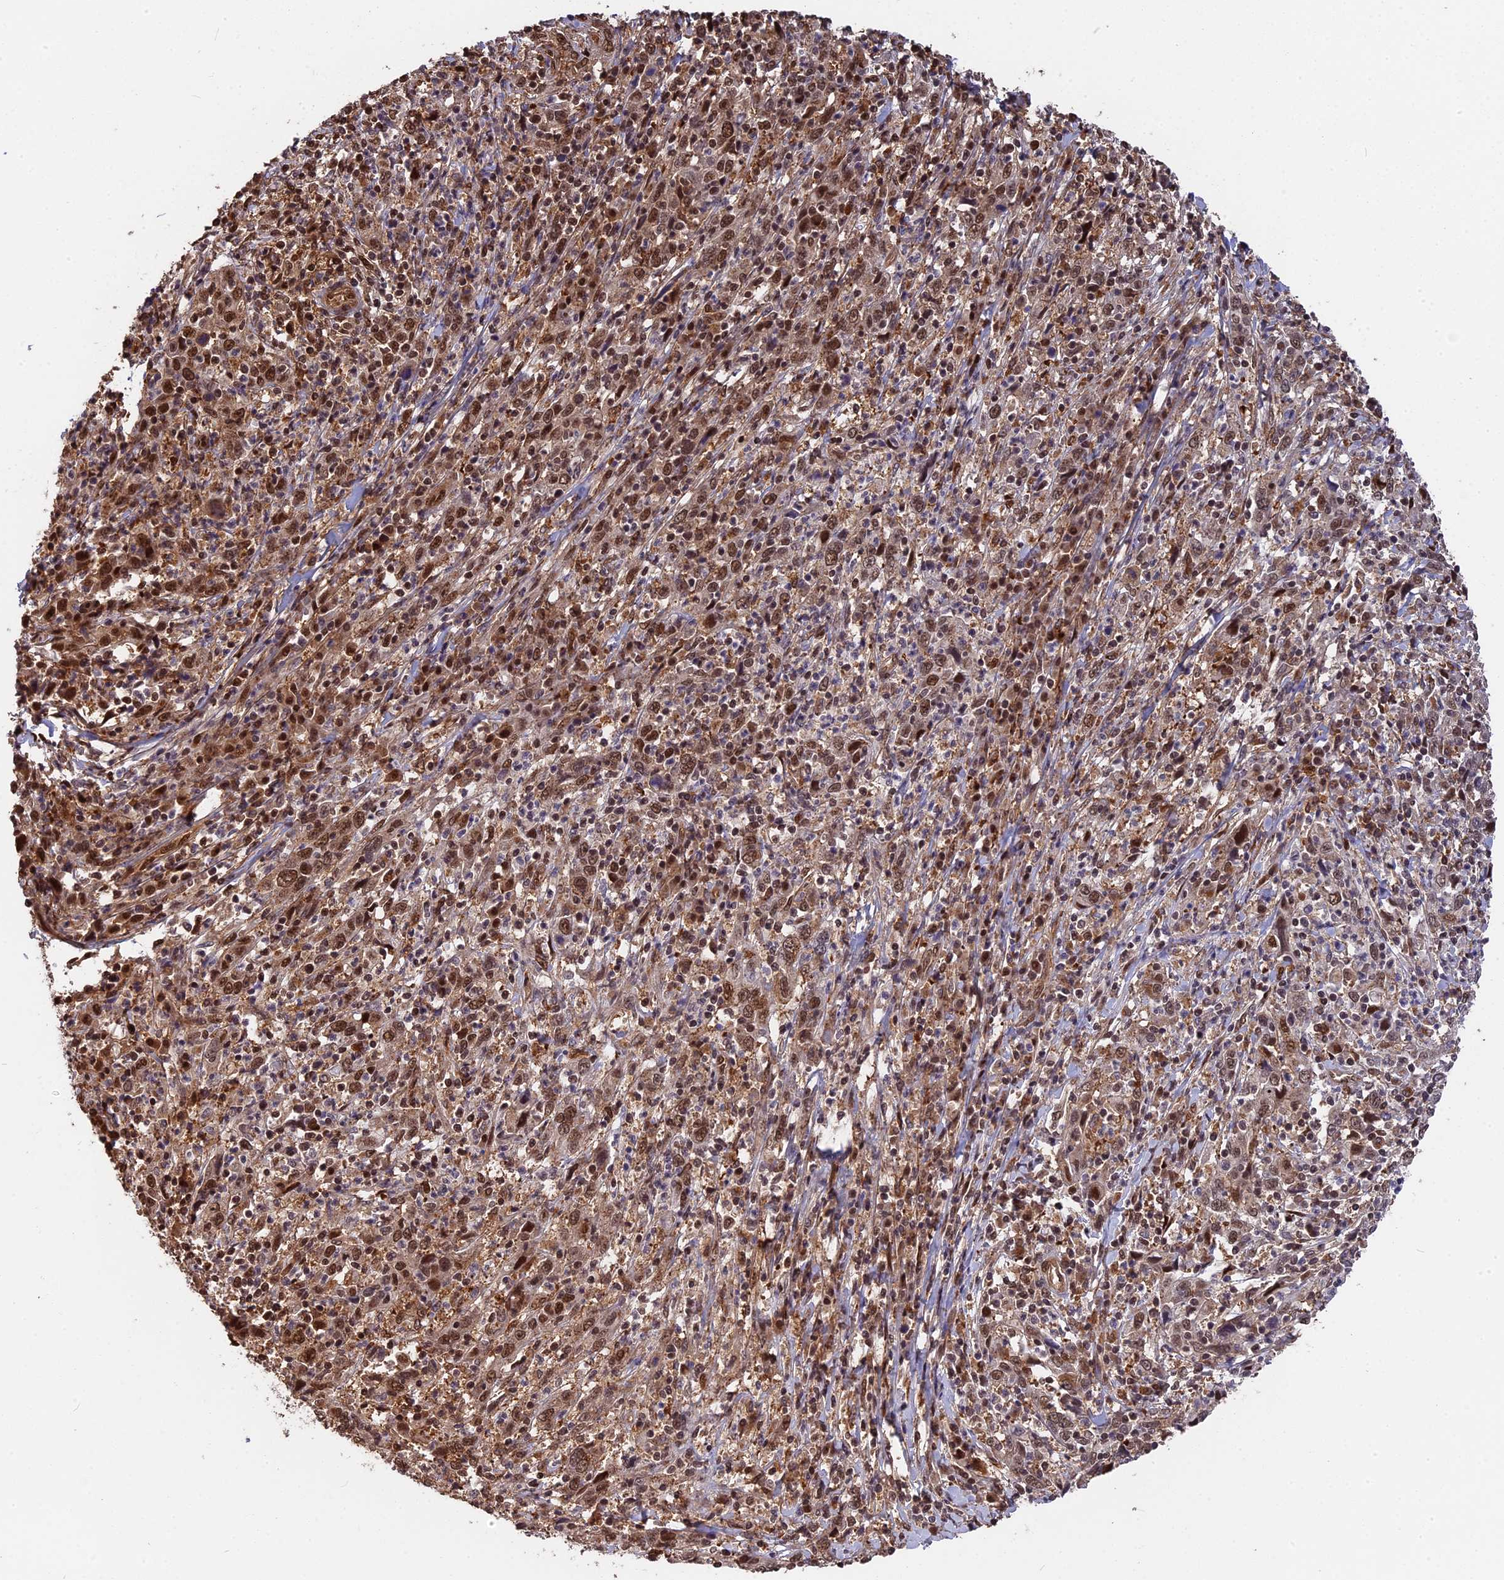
{"staining": {"intensity": "moderate", "quantity": ">75%", "location": "nuclear"}, "tissue": "cervical cancer", "cell_type": "Tumor cells", "image_type": "cancer", "snomed": [{"axis": "morphology", "description": "Squamous cell carcinoma, NOS"}, {"axis": "topography", "description": "Cervix"}], "caption": "This is an image of IHC staining of cervical cancer, which shows moderate staining in the nuclear of tumor cells.", "gene": "ADRM1", "patient": {"sex": "female", "age": 46}}